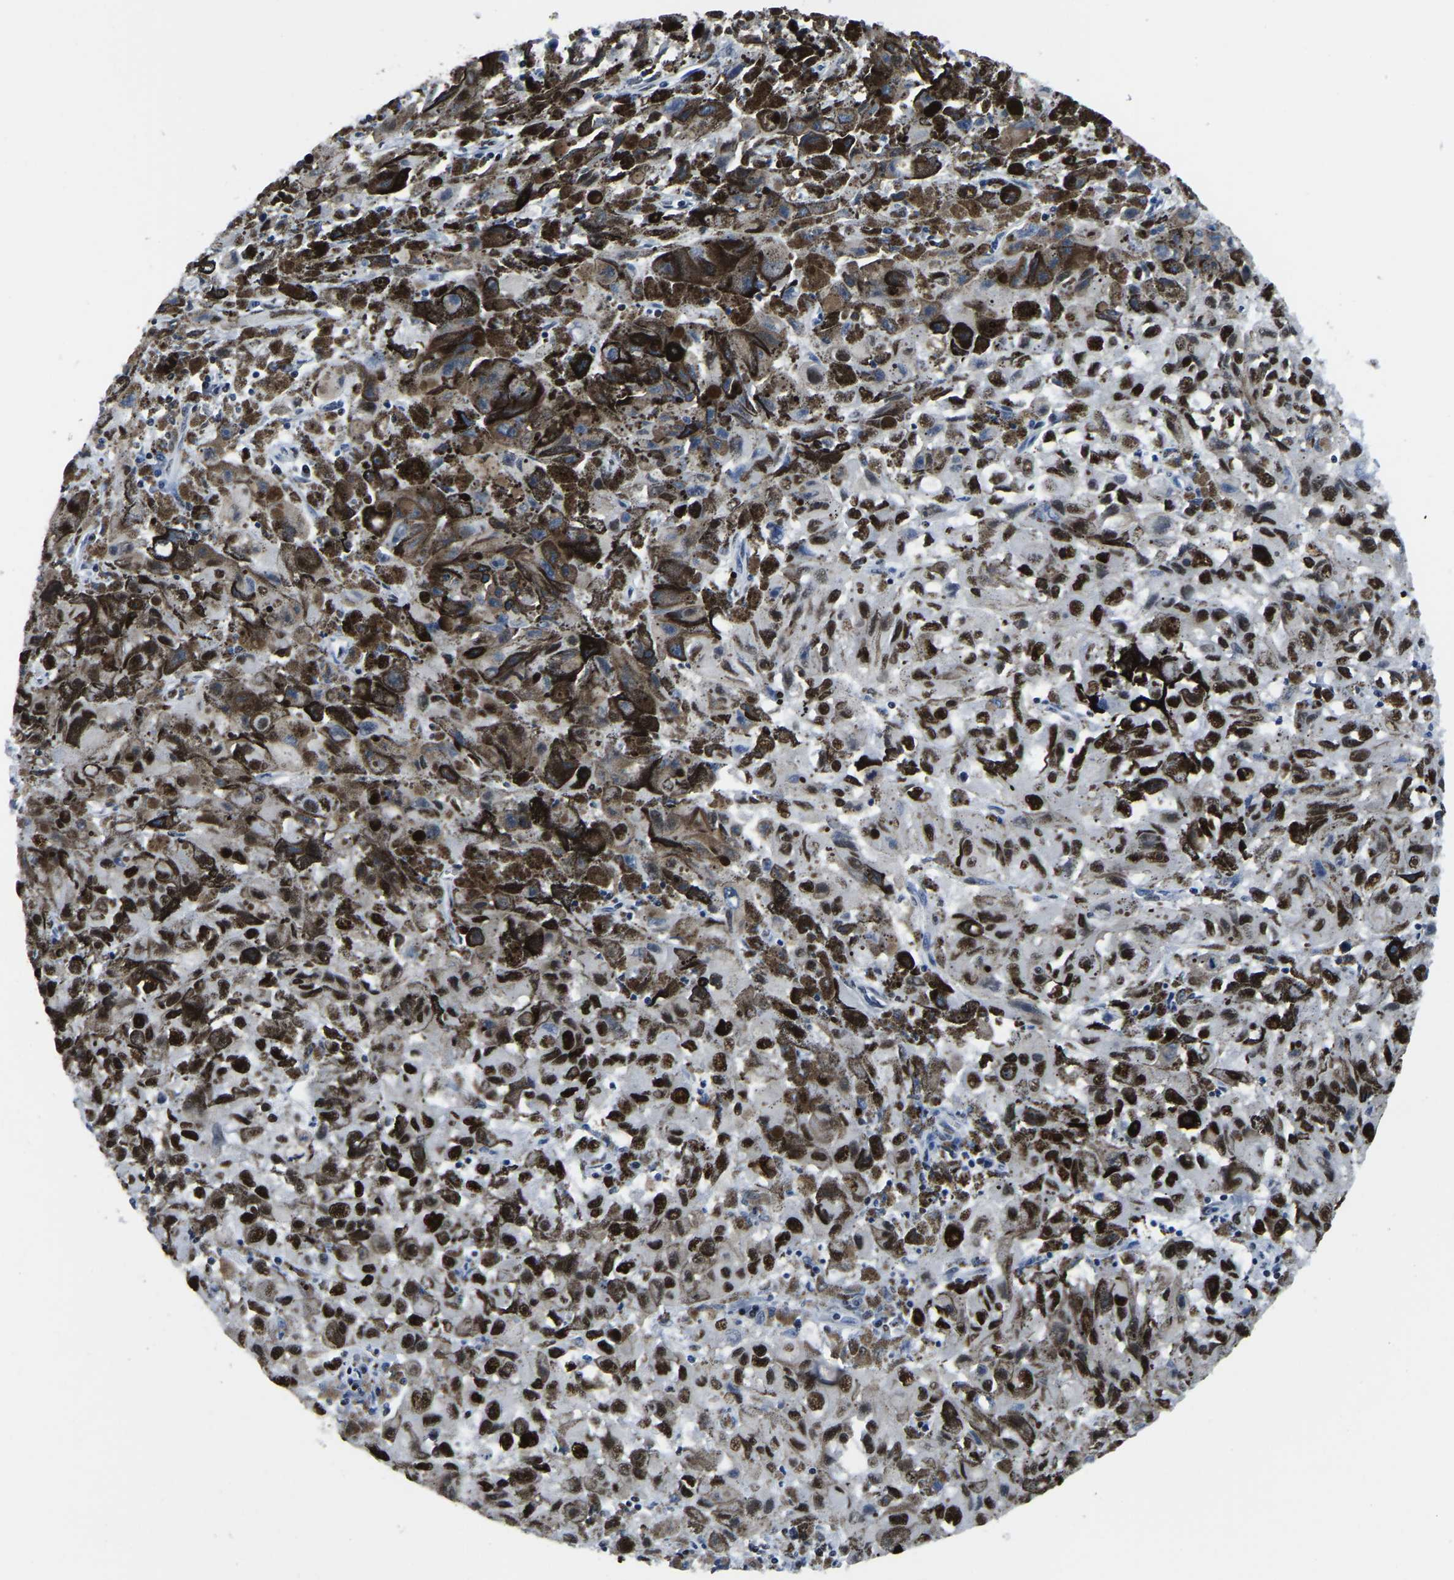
{"staining": {"intensity": "weak", "quantity": ">75%", "location": "cytoplasmic/membranous"}, "tissue": "melanoma", "cell_type": "Tumor cells", "image_type": "cancer", "snomed": [{"axis": "morphology", "description": "Malignant melanoma, NOS"}, {"axis": "topography", "description": "Skin"}], "caption": "Immunohistochemical staining of malignant melanoma demonstrates weak cytoplasmic/membranous protein expression in about >75% of tumor cells.", "gene": "UBA1", "patient": {"sex": "female", "age": 104}}